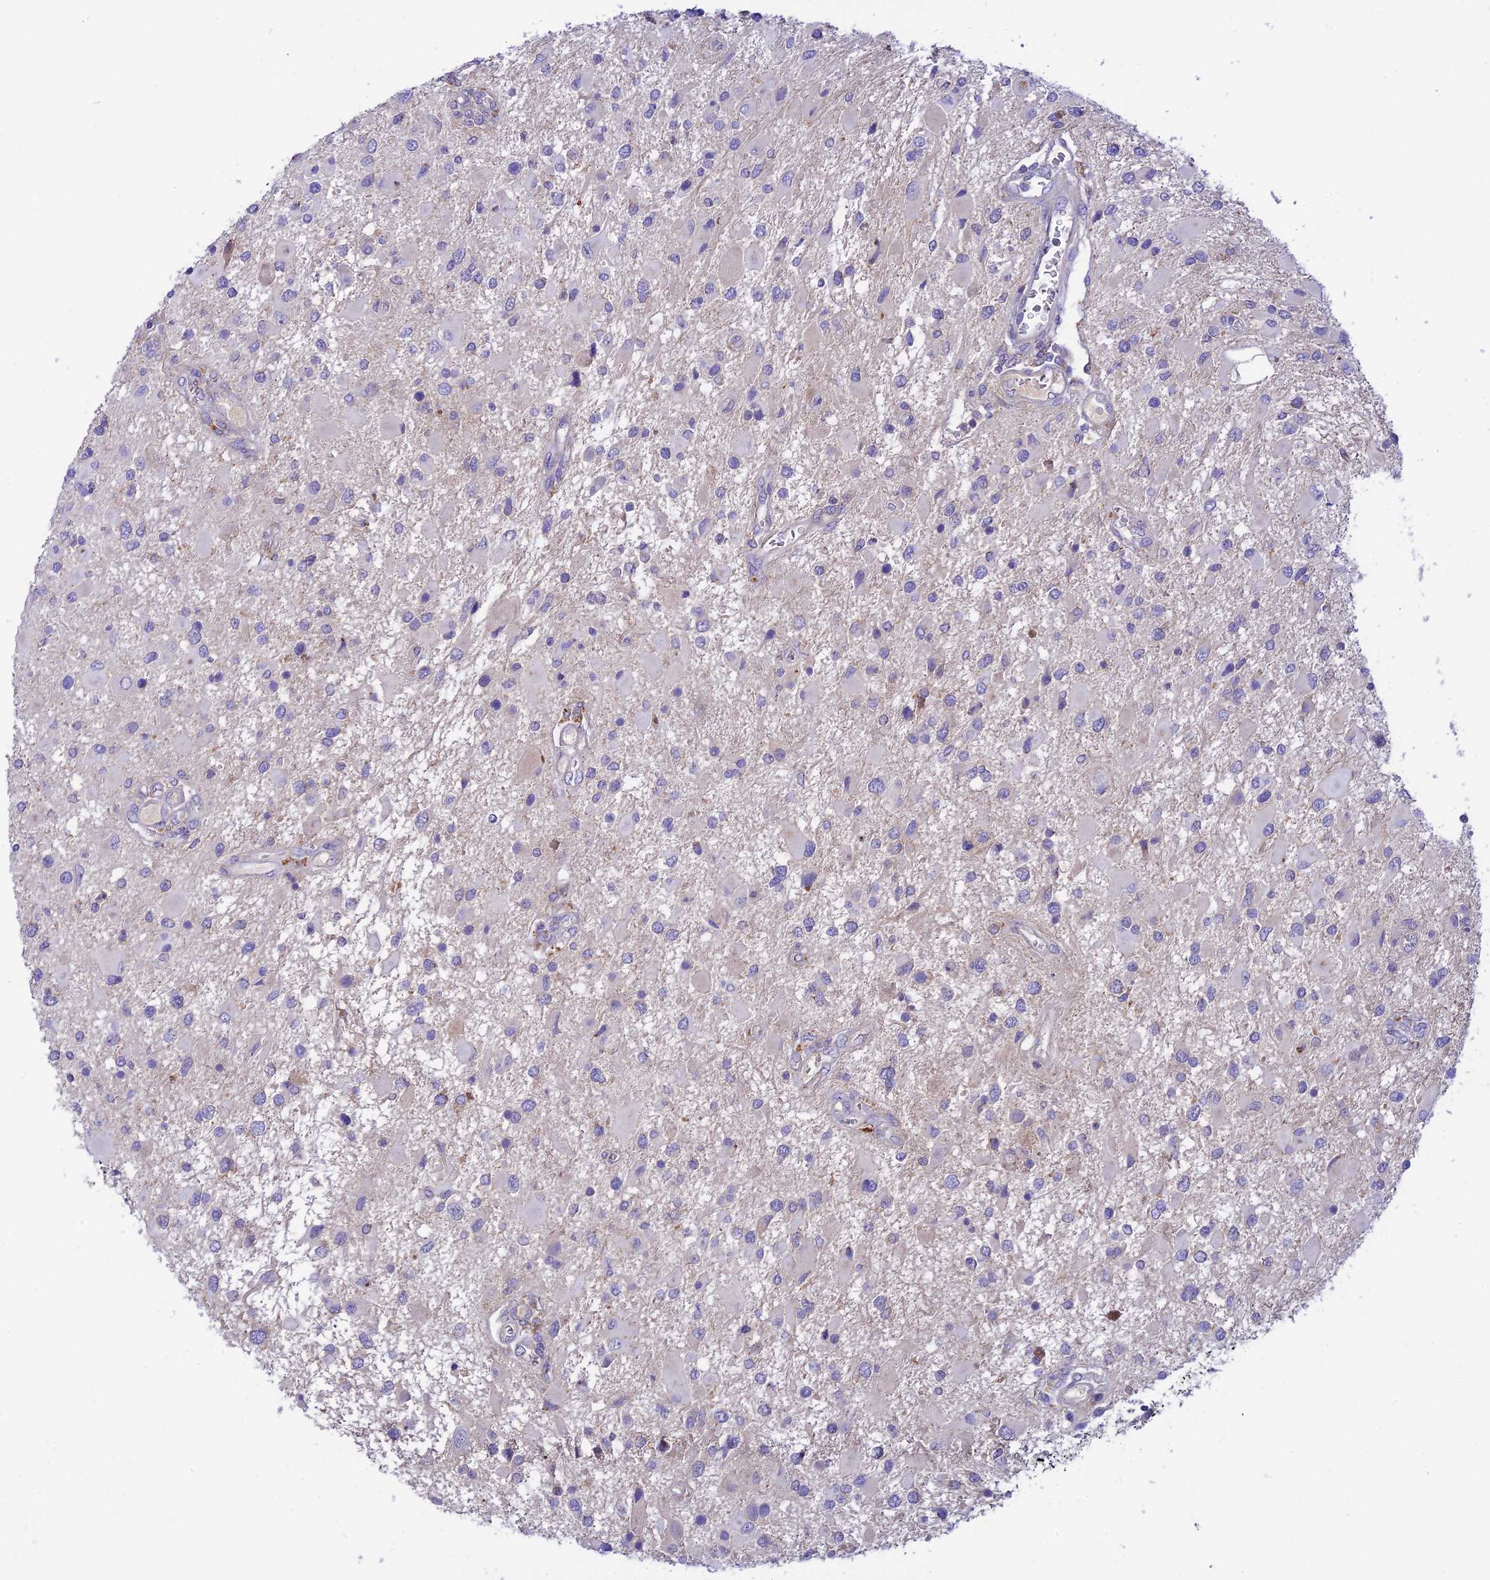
{"staining": {"intensity": "negative", "quantity": "none", "location": "none"}, "tissue": "glioma", "cell_type": "Tumor cells", "image_type": "cancer", "snomed": [{"axis": "morphology", "description": "Glioma, malignant, High grade"}, {"axis": "topography", "description": "Brain"}], "caption": "Glioma stained for a protein using immunohistochemistry (IHC) exhibits no expression tumor cells.", "gene": "CCDC157", "patient": {"sex": "male", "age": 53}}